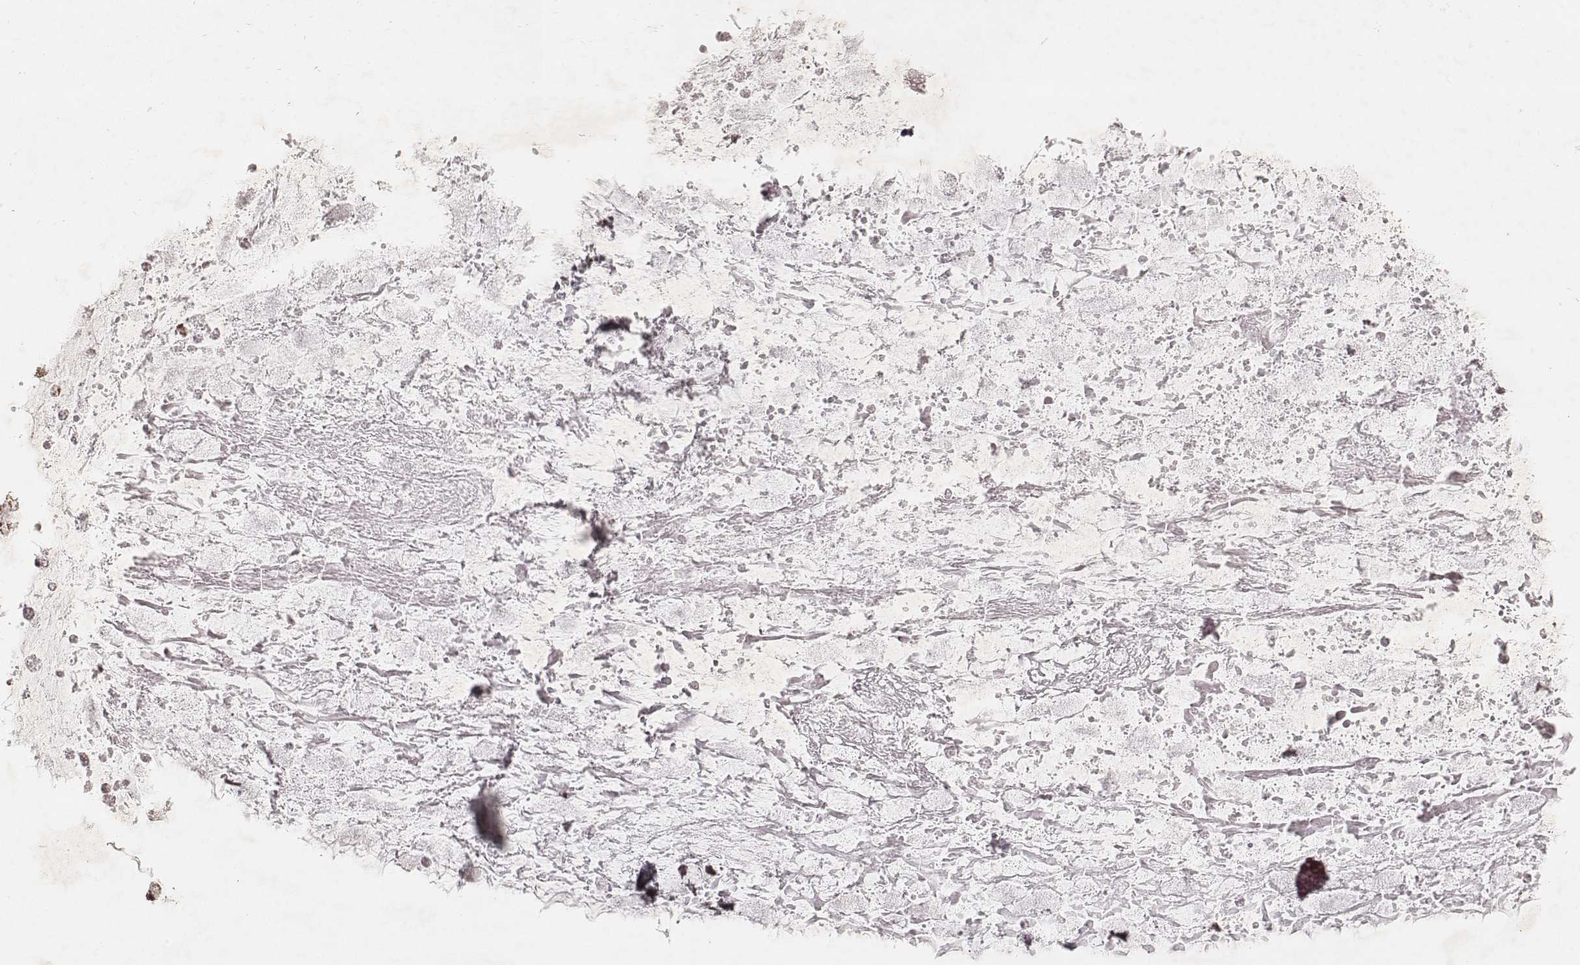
{"staining": {"intensity": "weak", "quantity": ">75%", "location": "cytoplasmic/membranous"}, "tissue": "ovarian cancer", "cell_type": "Tumor cells", "image_type": "cancer", "snomed": [{"axis": "morphology", "description": "Cystadenocarcinoma, mucinous, NOS"}, {"axis": "topography", "description": "Ovary"}], "caption": "Brown immunohistochemical staining in human ovarian cancer shows weak cytoplasmic/membranous staining in approximately >75% of tumor cells. Using DAB (brown) and hematoxylin (blue) stains, captured at high magnification using brightfield microscopy.", "gene": "NDUFA7", "patient": {"sex": "female", "age": 67}}